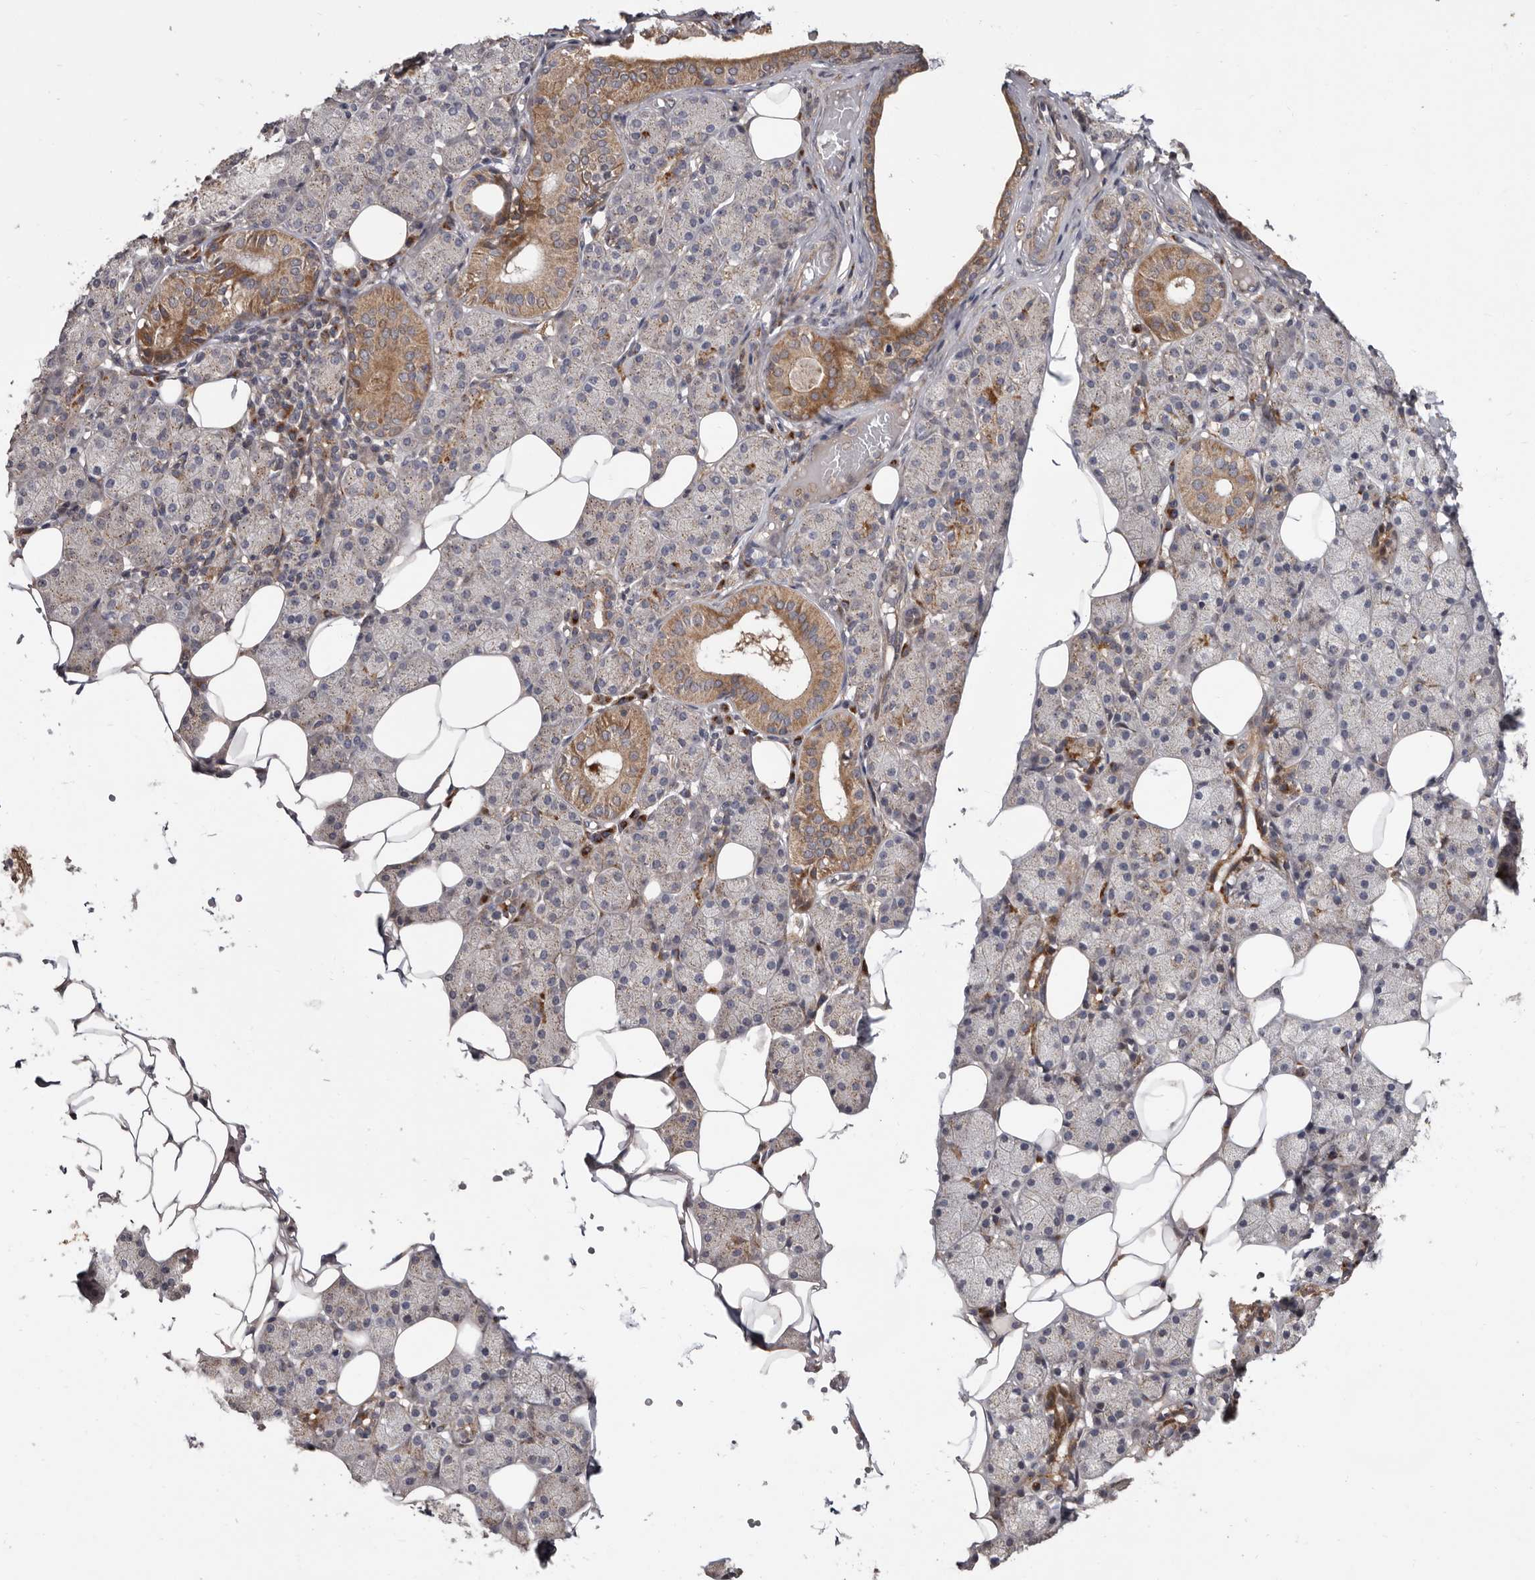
{"staining": {"intensity": "moderate", "quantity": "25%-75%", "location": "cytoplasmic/membranous"}, "tissue": "salivary gland", "cell_type": "Glandular cells", "image_type": "normal", "snomed": [{"axis": "morphology", "description": "Normal tissue, NOS"}, {"axis": "topography", "description": "Salivary gland"}], "caption": "IHC micrograph of benign salivary gland: human salivary gland stained using immunohistochemistry exhibits medium levels of moderate protein expression localized specifically in the cytoplasmic/membranous of glandular cells, appearing as a cytoplasmic/membranous brown color.", "gene": "FLAD1", "patient": {"sex": "female", "age": 33}}